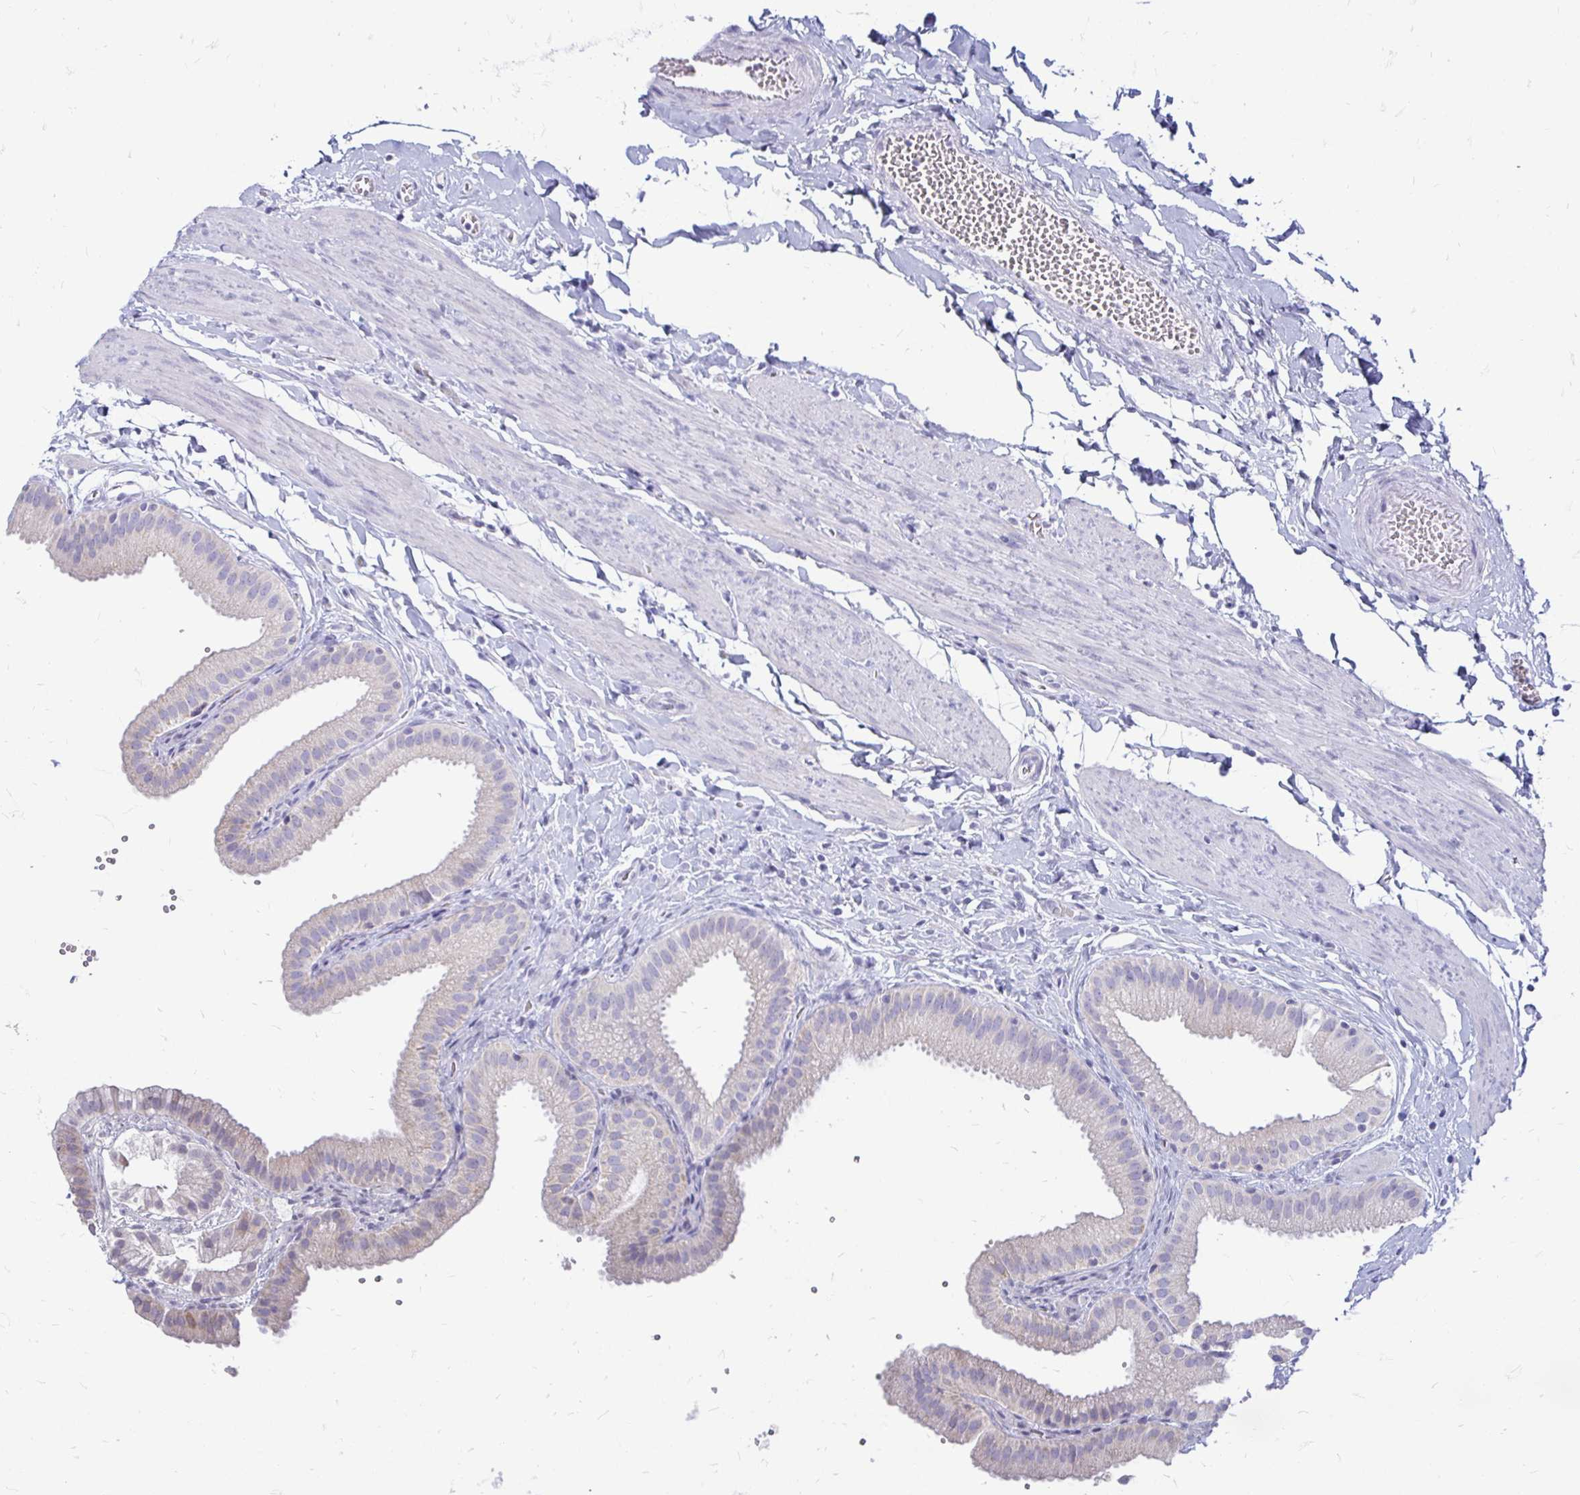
{"staining": {"intensity": "negative", "quantity": "none", "location": "none"}, "tissue": "gallbladder", "cell_type": "Glandular cells", "image_type": "normal", "snomed": [{"axis": "morphology", "description": "Normal tissue, NOS"}, {"axis": "topography", "description": "Gallbladder"}], "caption": "This is a photomicrograph of IHC staining of normal gallbladder, which shows no positivity in glandular cells. (DAB immunohistochemistry with hematoxylin counter stain).", "gene": "PEG10", "patient": {"sex": "female", "age": 63}}